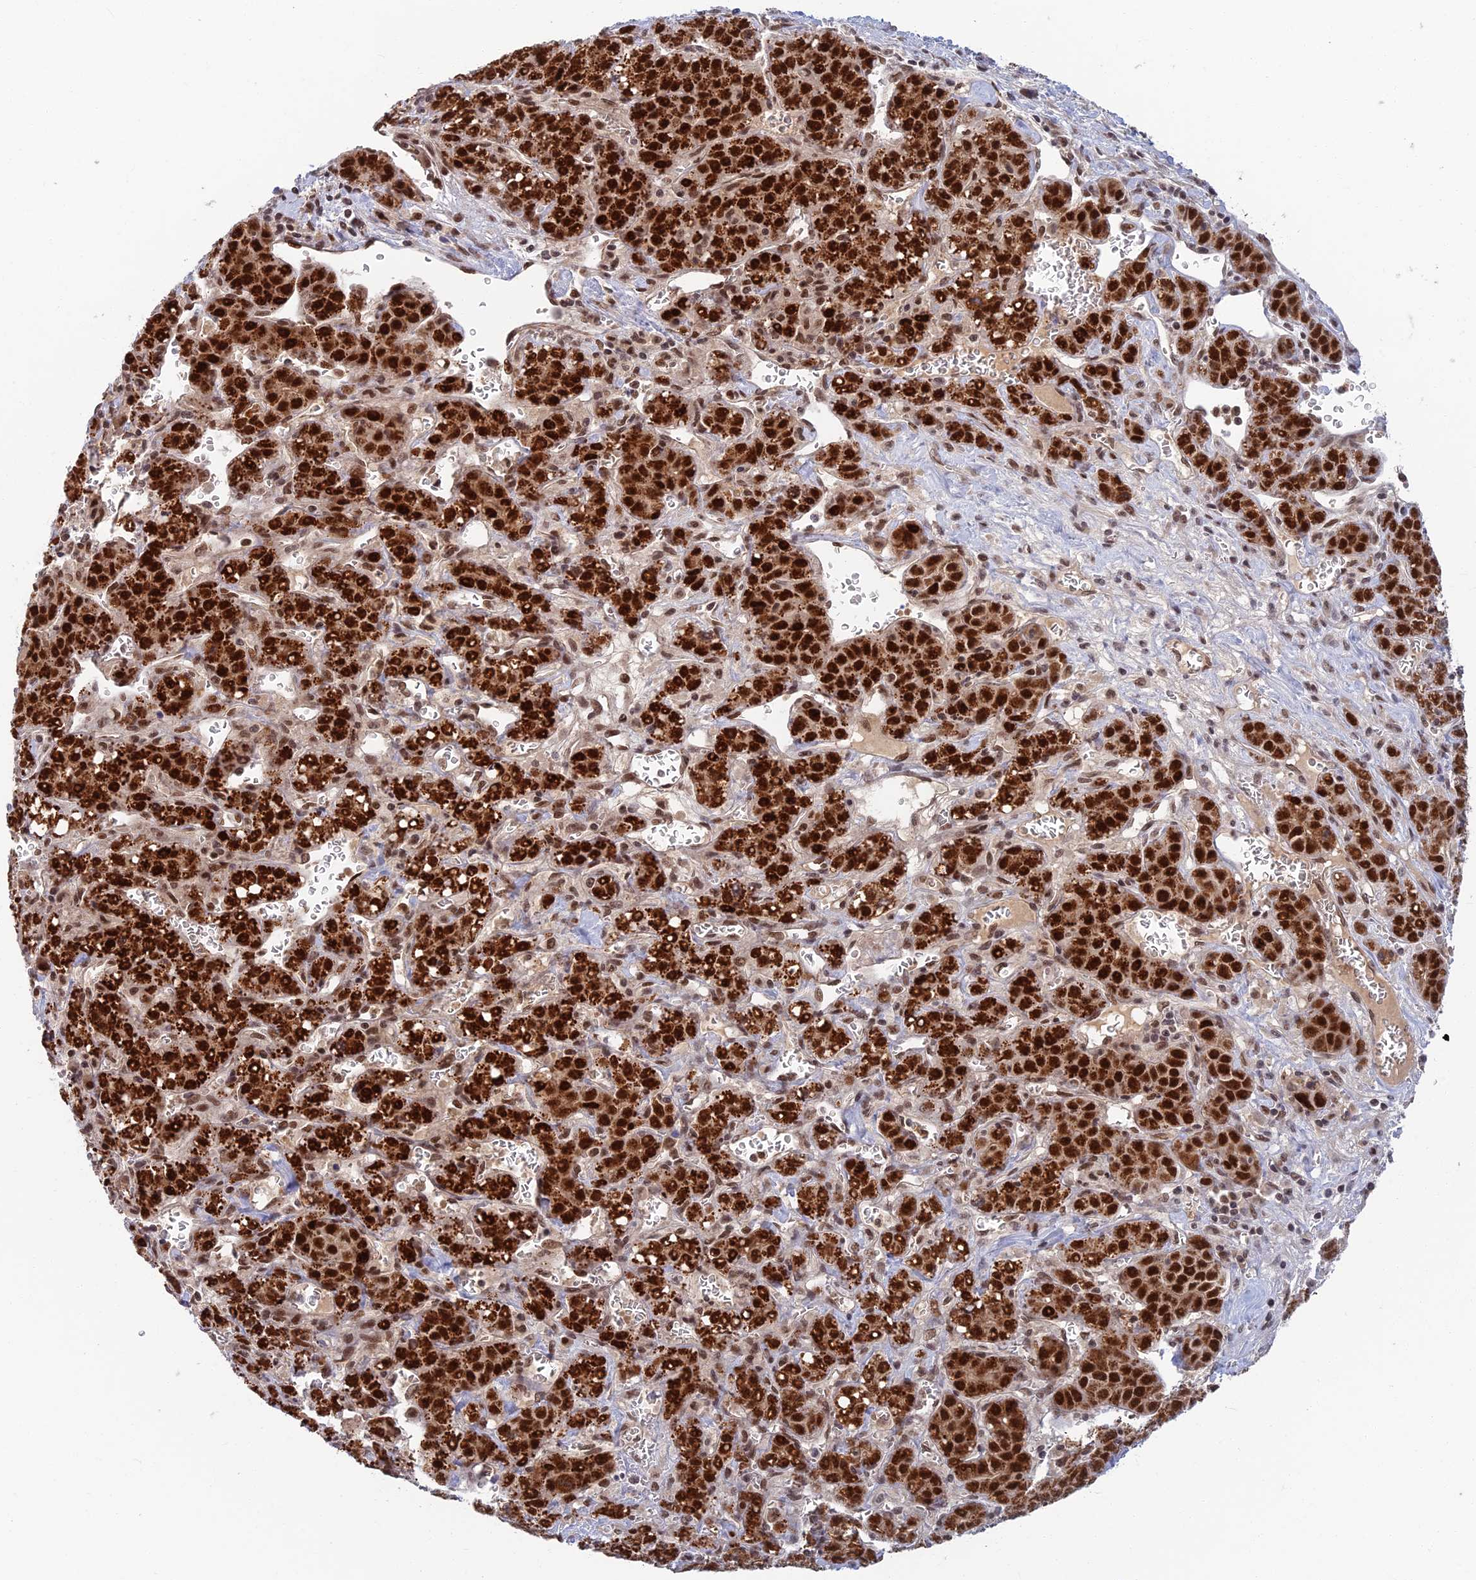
{"staining": {"intensity": "strong", "quantity": ">75%", "location": "cytoplasmic/membranous,nuclear"}, "tissue": "liver cancer", "cell_type": "Tumor cells", "image_type": "cancer", "snomed": [{"axis": "morphology", "description": "Carcinoma, Hepatocellular, NOS"}, {"axis": "topography", "description": "Liver"}], "caption": "Tumor cells reveal high levels of strong cytoplasmic/membranous and nuclear staining in about >75% of cells in liver hepatocellular carcinoma.", "gene": "TCEA2", "patient": {"sex": "female", "age": 53}}